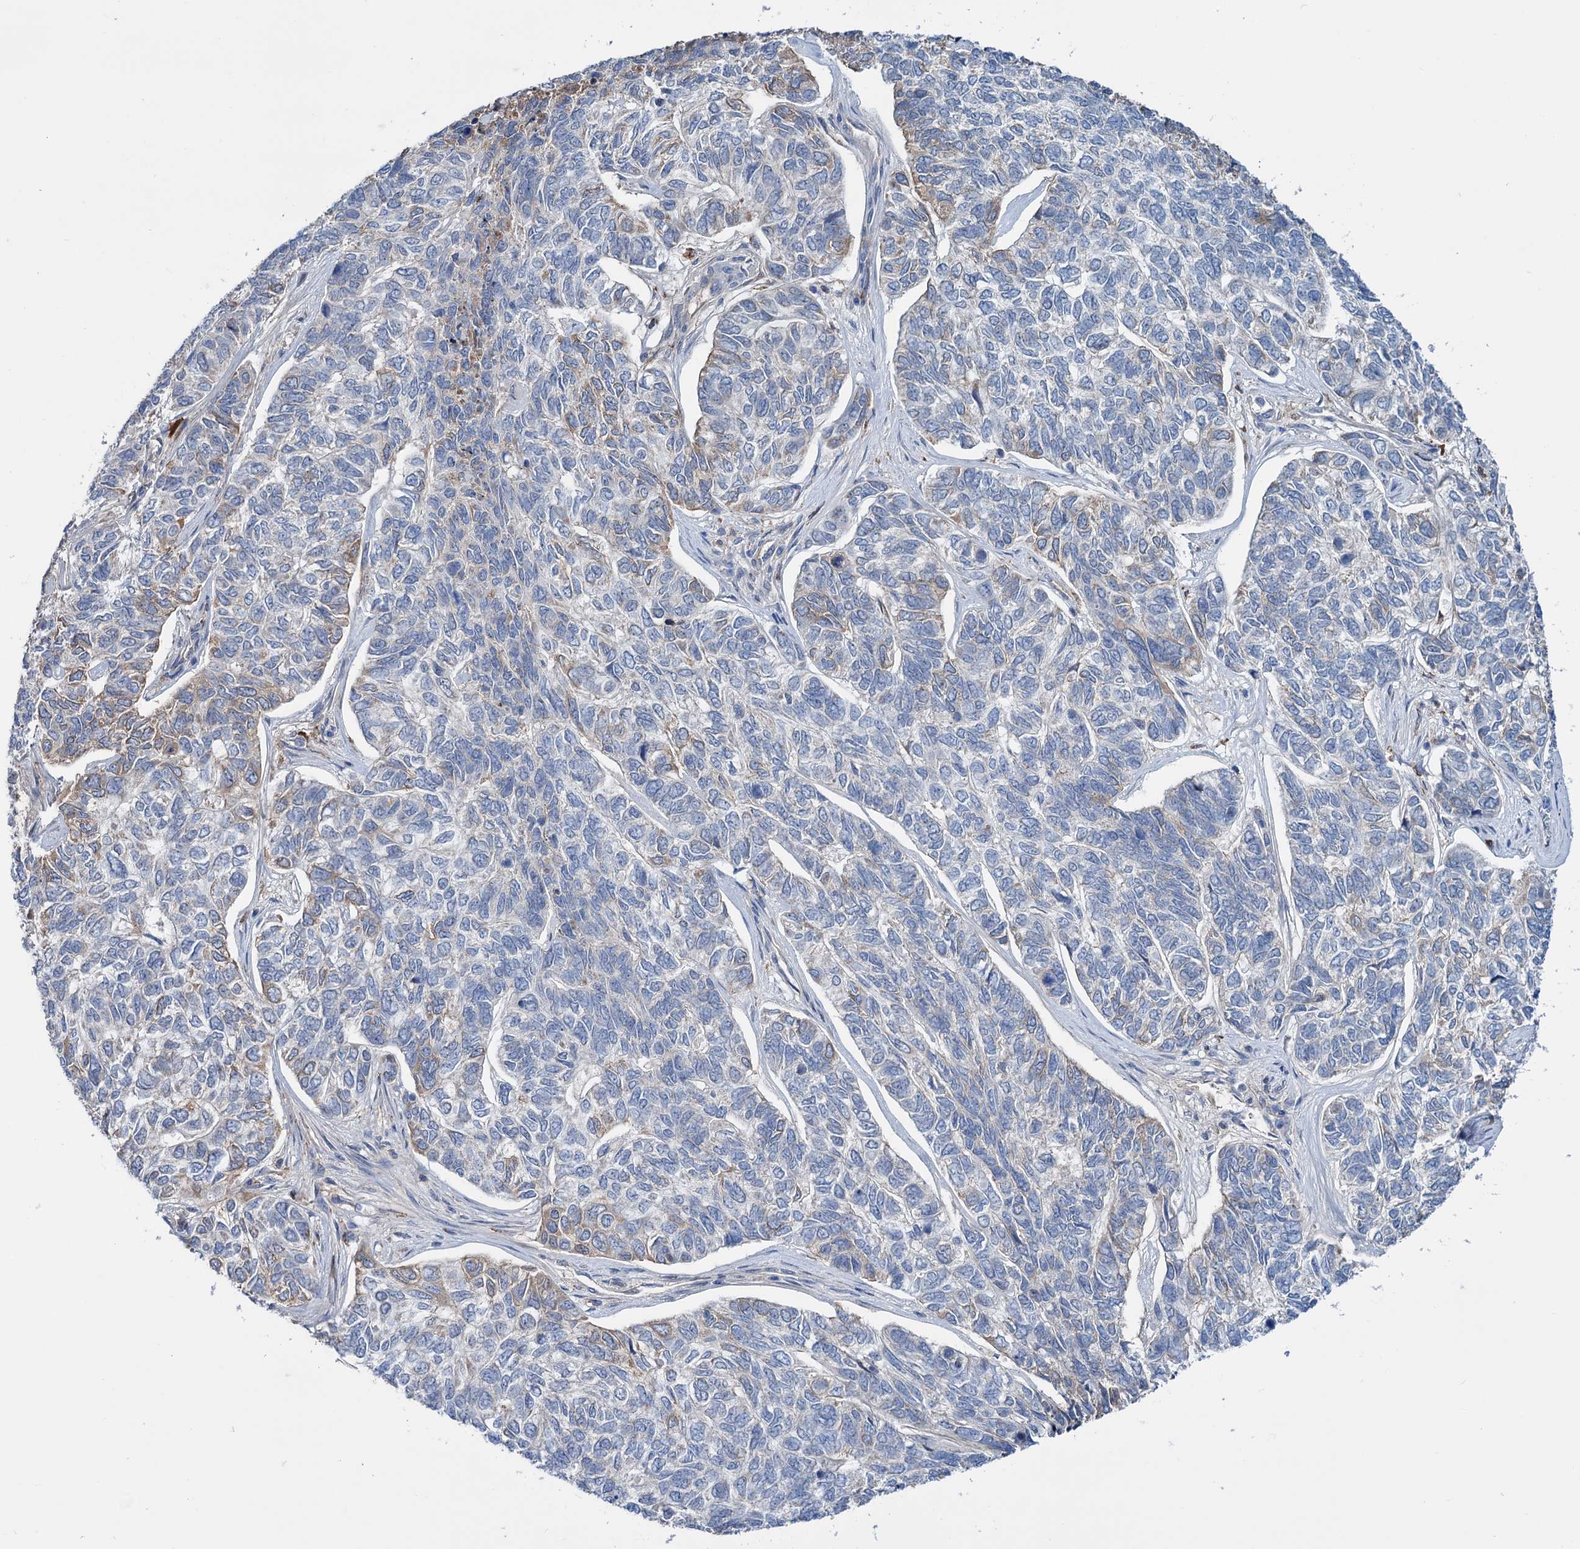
{"staining": {"intensity": "negative", "quantity": "none", "location": "none"}, "tissue": "skin cancer", "cell_type": "Tumor cells", "image_type": "cancer", "snomed": [{"axis": "morphology", "description": "Basal cell carcinoma"}, {"axis": "topography", "description": "Skin"}], "caption": "An IHC photomicrograph of basal cell carcinoma (skin) is shown. There is no staining in tumor cells of basal cell carcinoma (skin). The staining was performed using DAB to visualize the protein expression in brown, while the nuclei were stained in blue with hematoxylin (Magnification: 20x).", "gene": "LPIN1", "patient": {"sex": "female", "age": 65}}